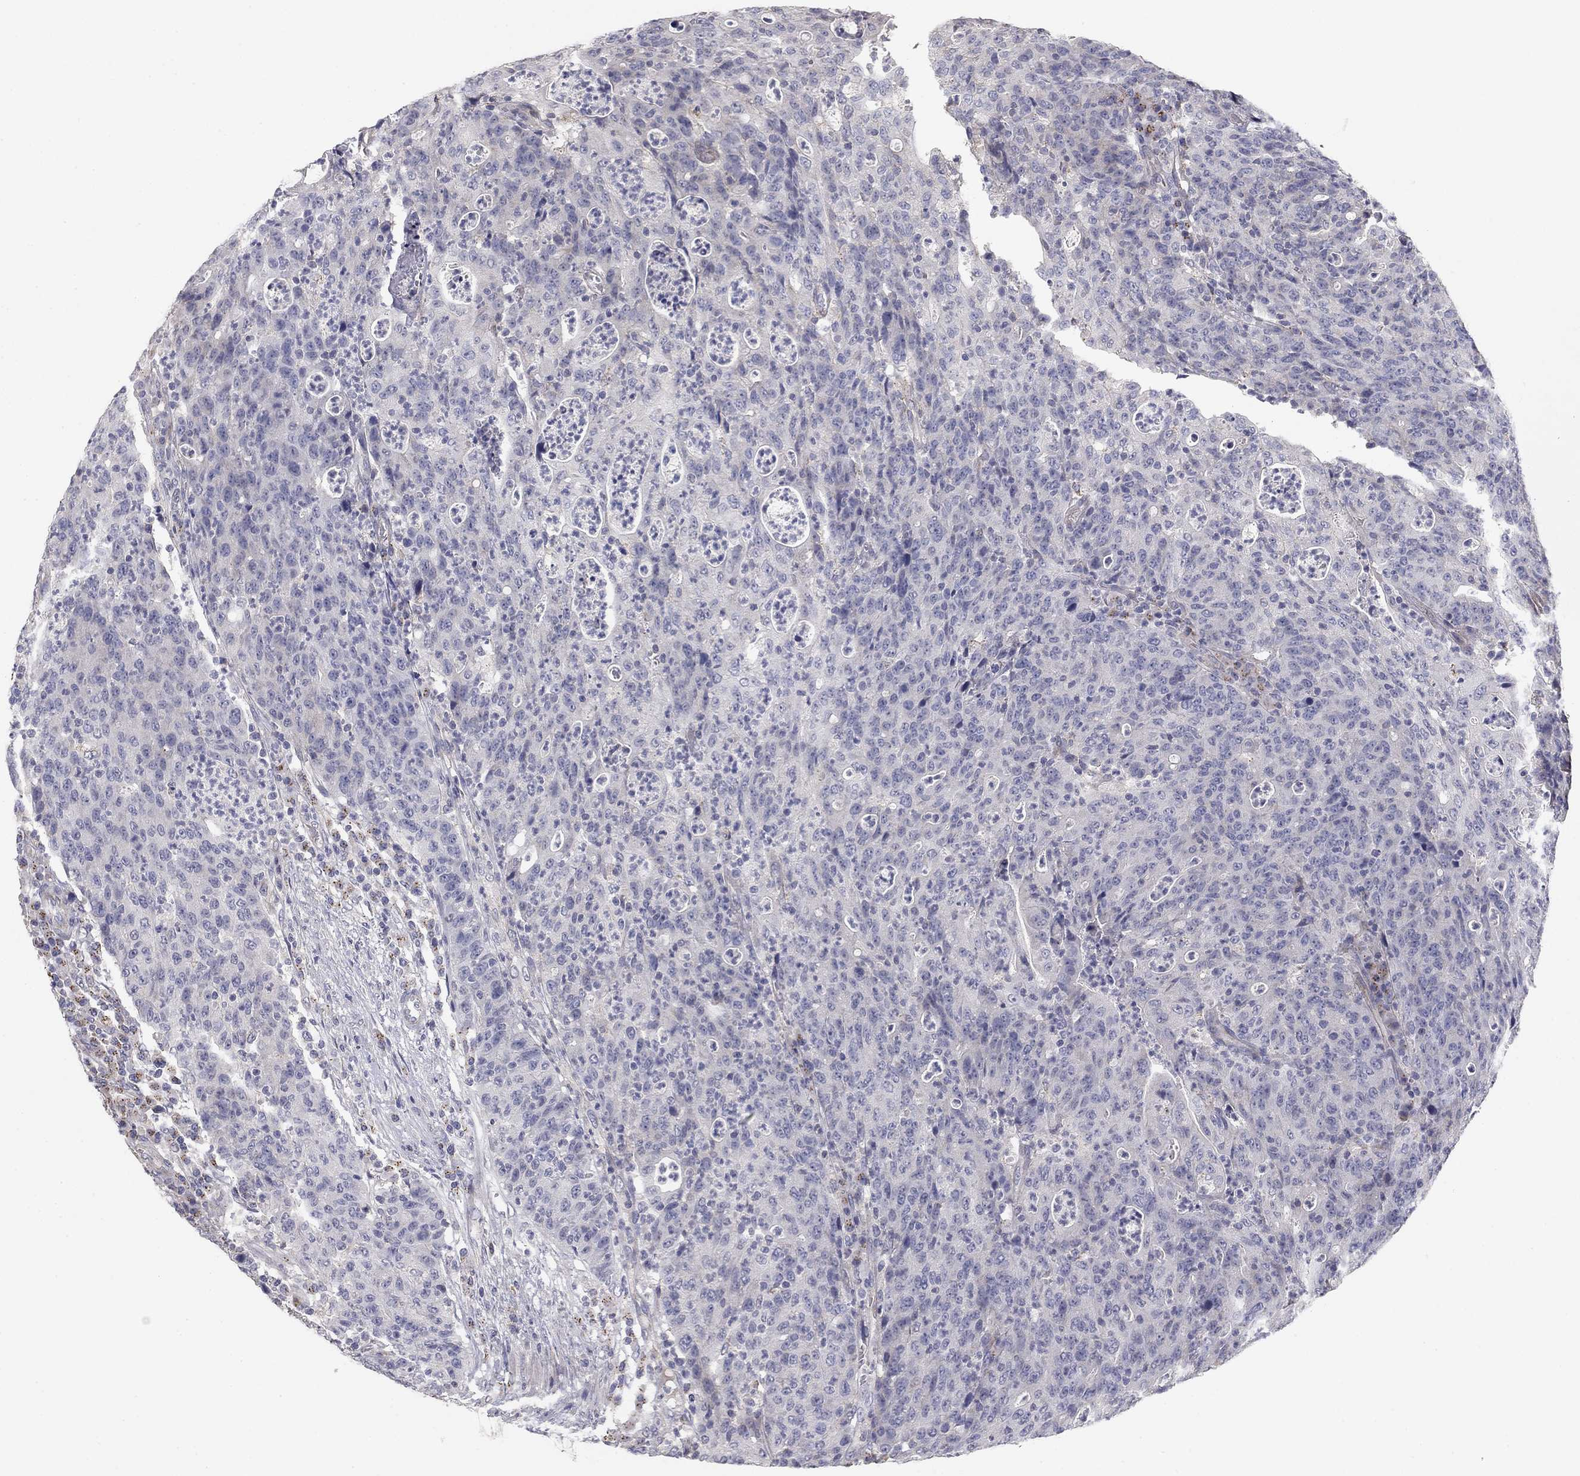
{"staining": {"intensity": "negative", "quantity": "none", "location": "none"}, "tissue": "colorectal cancer", "cell_type": "Tumor cells", "image_type": "cancer", "snomed": [{"axis": "morphology", "description": "Adenocarcinoma, NOS"}, {"axis": "topography", "description": "Colon"}], "caption": "Colorectal cancer (adenocarcinoma) stained for a protein using immunohistochemistry demonstrates no expression tumor cells.", "gene": "SEPTIN3", "patient": {"sex": "male", "age": 70}}